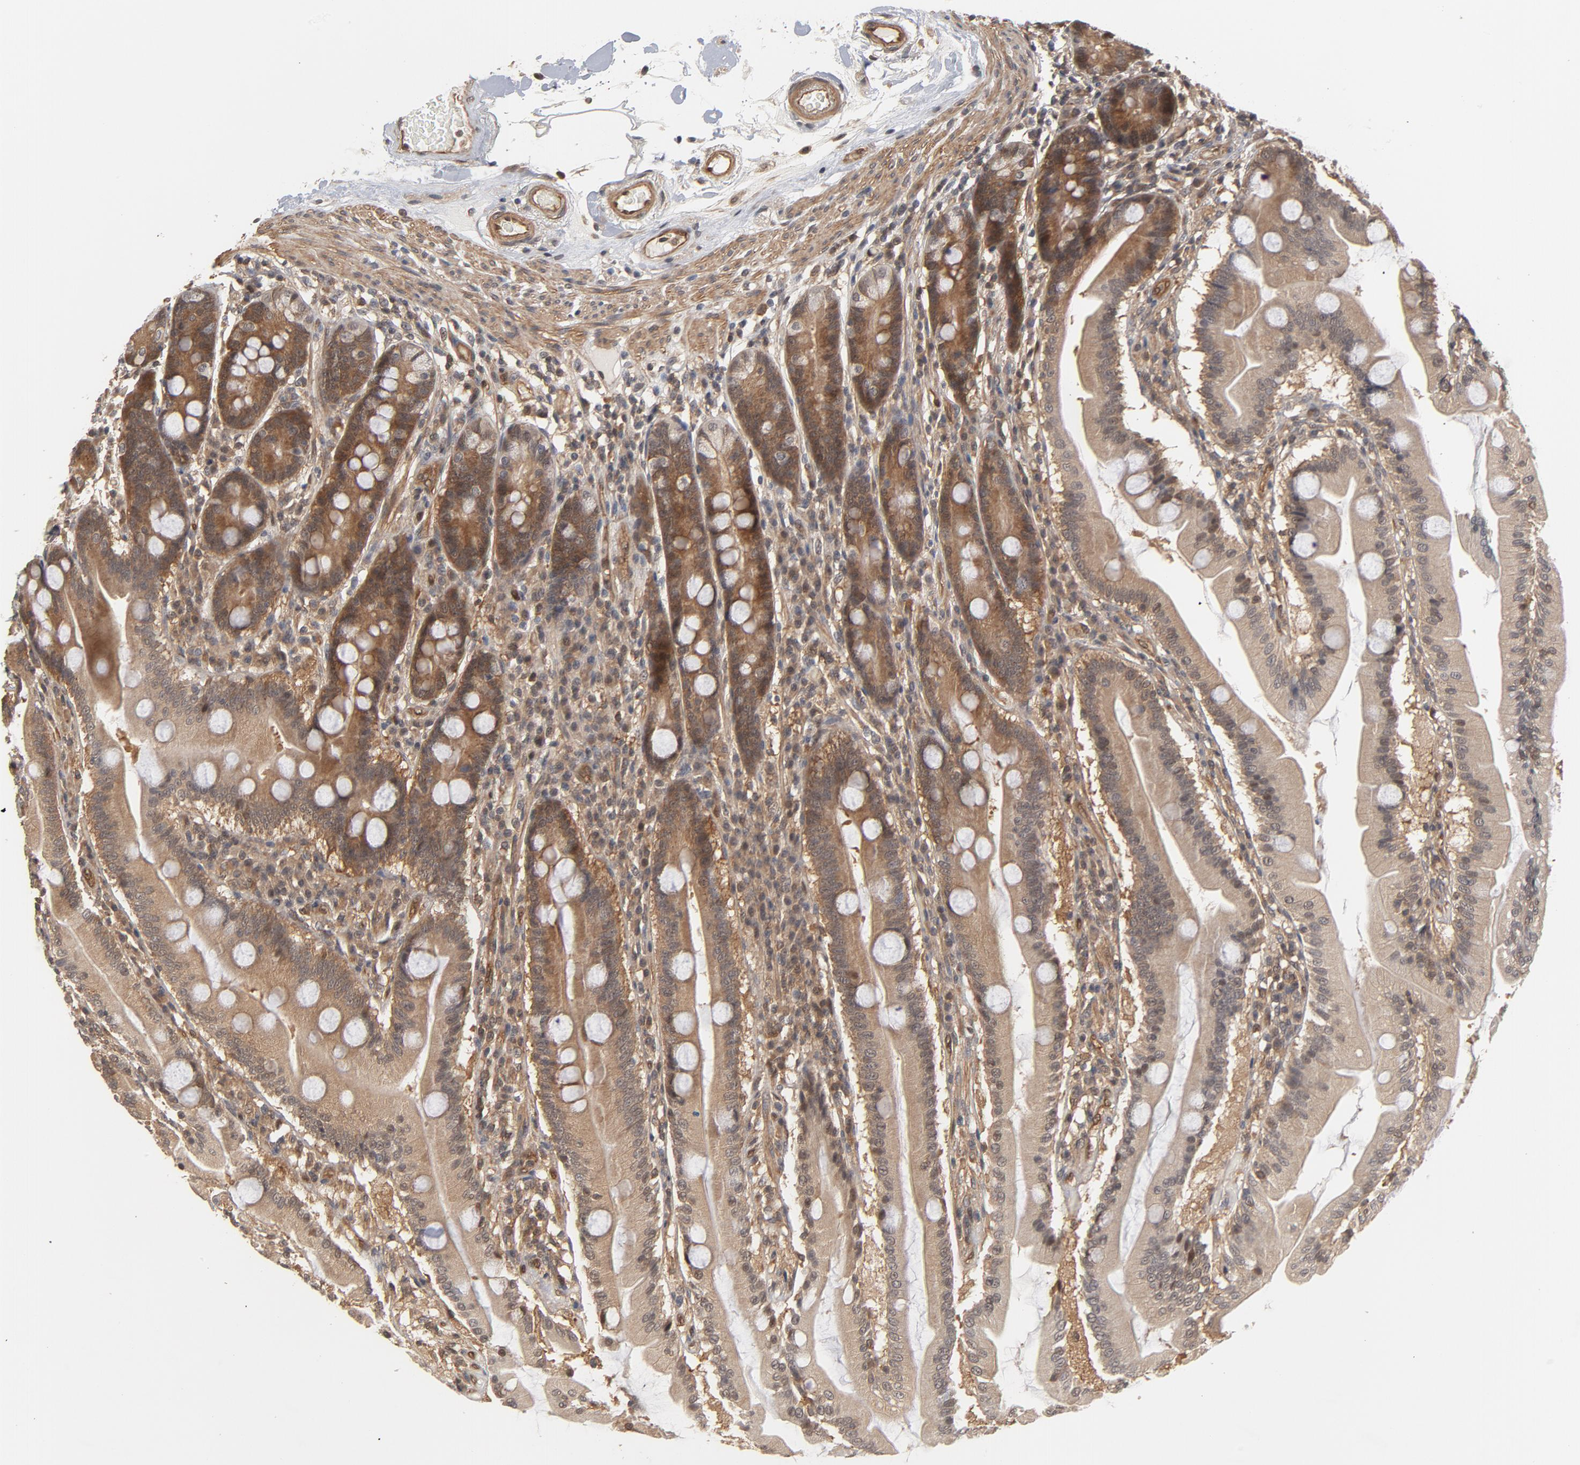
{"staining": {"intensity": "moderate", "quantity": ">75%", "location": "cytoplasmic/membranous"}, "tissue": "duodenum", "cell_type": "Glandular cells", "image_type": "normal", "snomed": [{"axis": "morphology", "description": "Normal tissue, NOS"}, {"axis": "topography", "description": "Duodenum"}], "caption": "Brown immunohistochemical staining in normal human duodenum reveals moderate cytoplasmic/membranous positivity in about >75% of glandular cells. The protein of interest is shown in brown color, while the nuclei are stained blue.", "gene": "CDC37", "patient": {"sex": "female", "age": 64}}